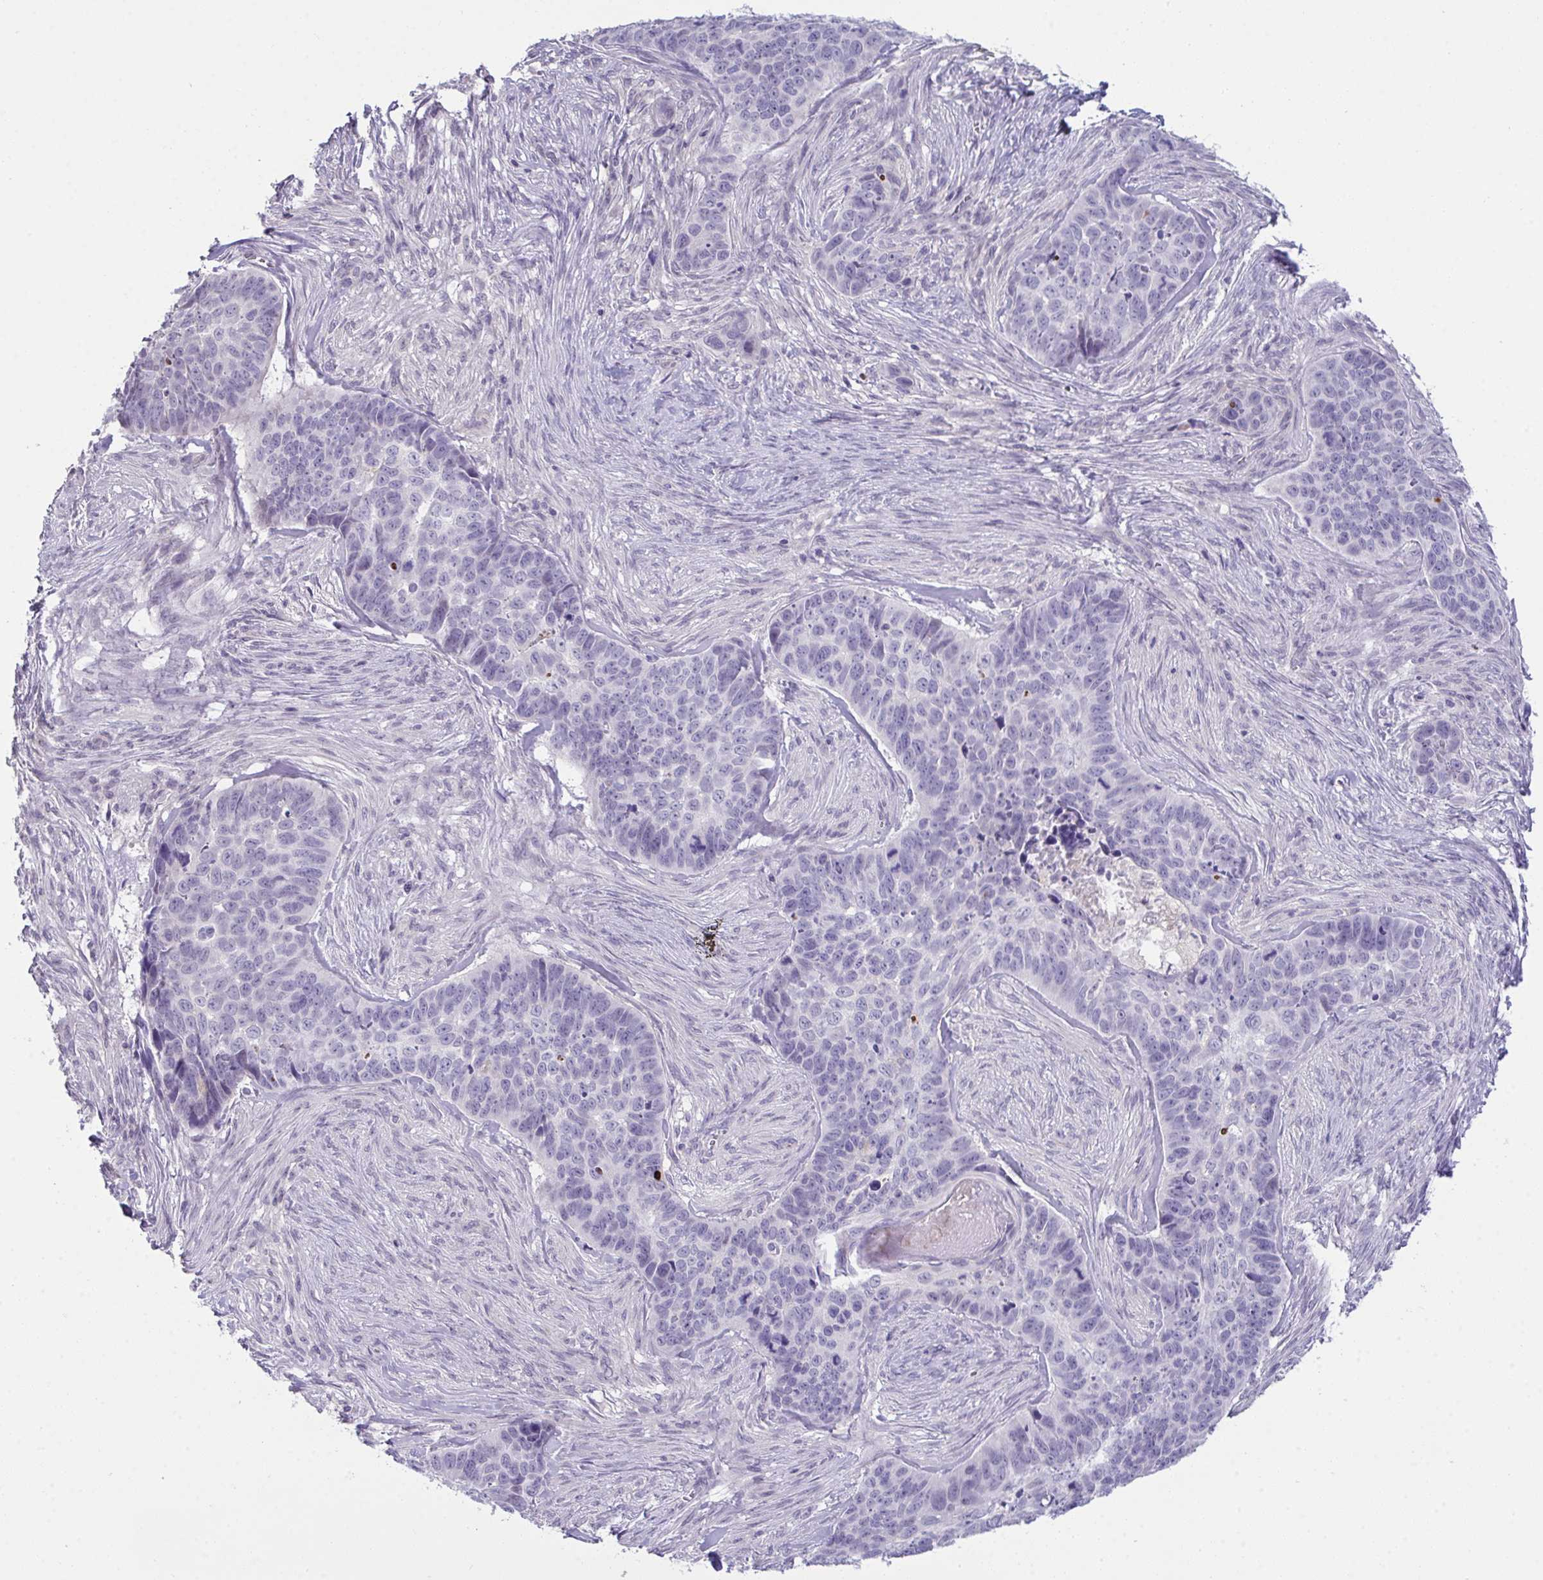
{"staining": {"intensity": "negative", "quantity": "none", "location": "none"}, "tissue": "skin cancer", "cell_type": "Tumor cells", "image_type": "cancer", "snomed": [{"axis": "morphology", "description": "Basal cell carcinoma"}, {"axis": "topography", "description": "Skin"}], "caption": "Immunohistochemistry of human skin cancer (basal cell carcinoma) displays no staining in tumor cells.", "gene": "ATP6V0D2", "patient": {"sex": "female", "age": 82}}